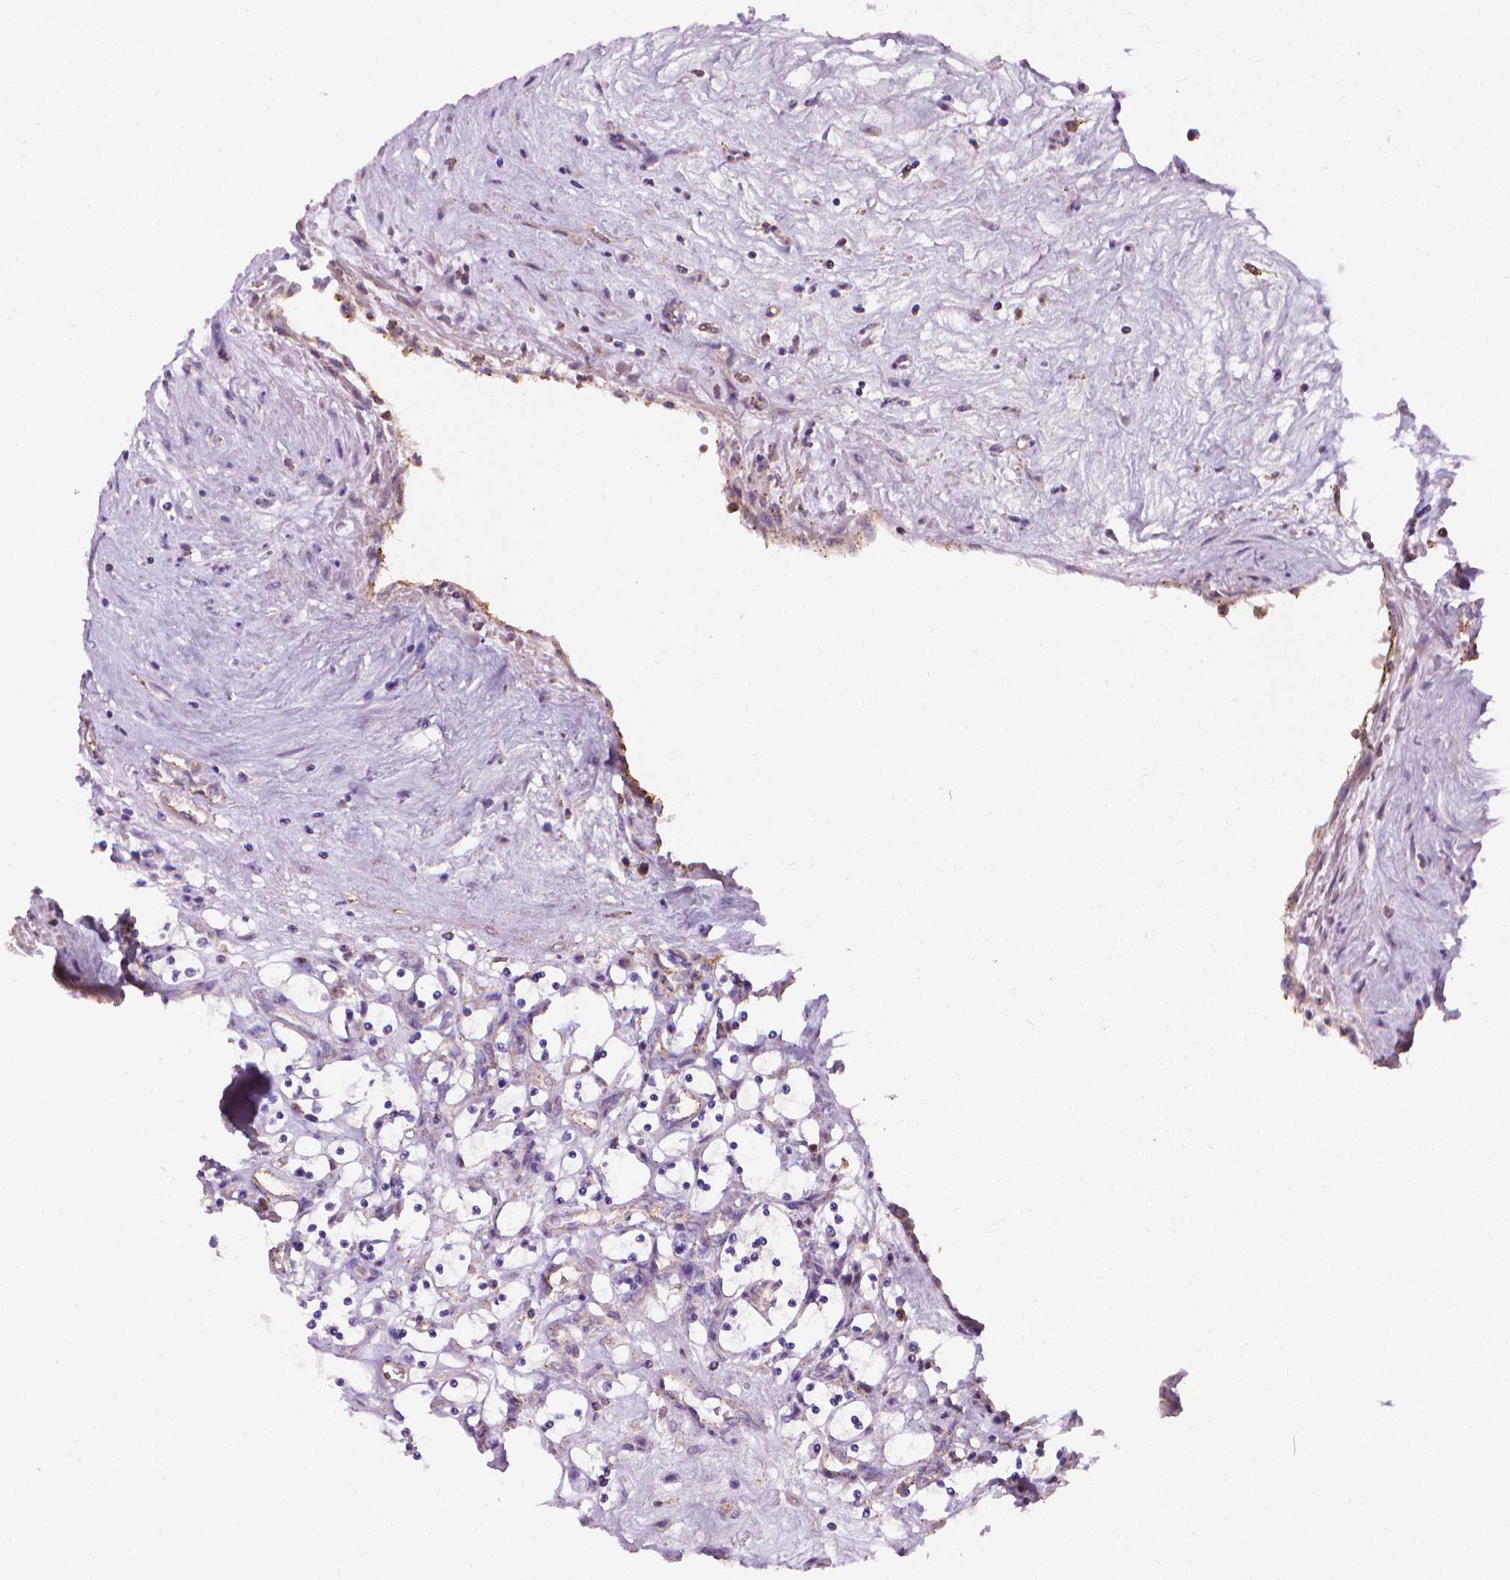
{"staining": {"intensity": "negative", "quantity": "none", "location": "none"}, "tissue": "renal cancer", "cell_type": "Tumor cells", "image_type": "cancer", "snomed": [{"axis": "morphology", "description": "Adenocarcinoma, NOS"}, {"axis": "topography", "description": "Kidney"}], "caption": "IHC of human renal cancer exhibits no staining in tumor cells.", "gene": "SLC51B", "patient": {"sex": "female", "age": 69}}